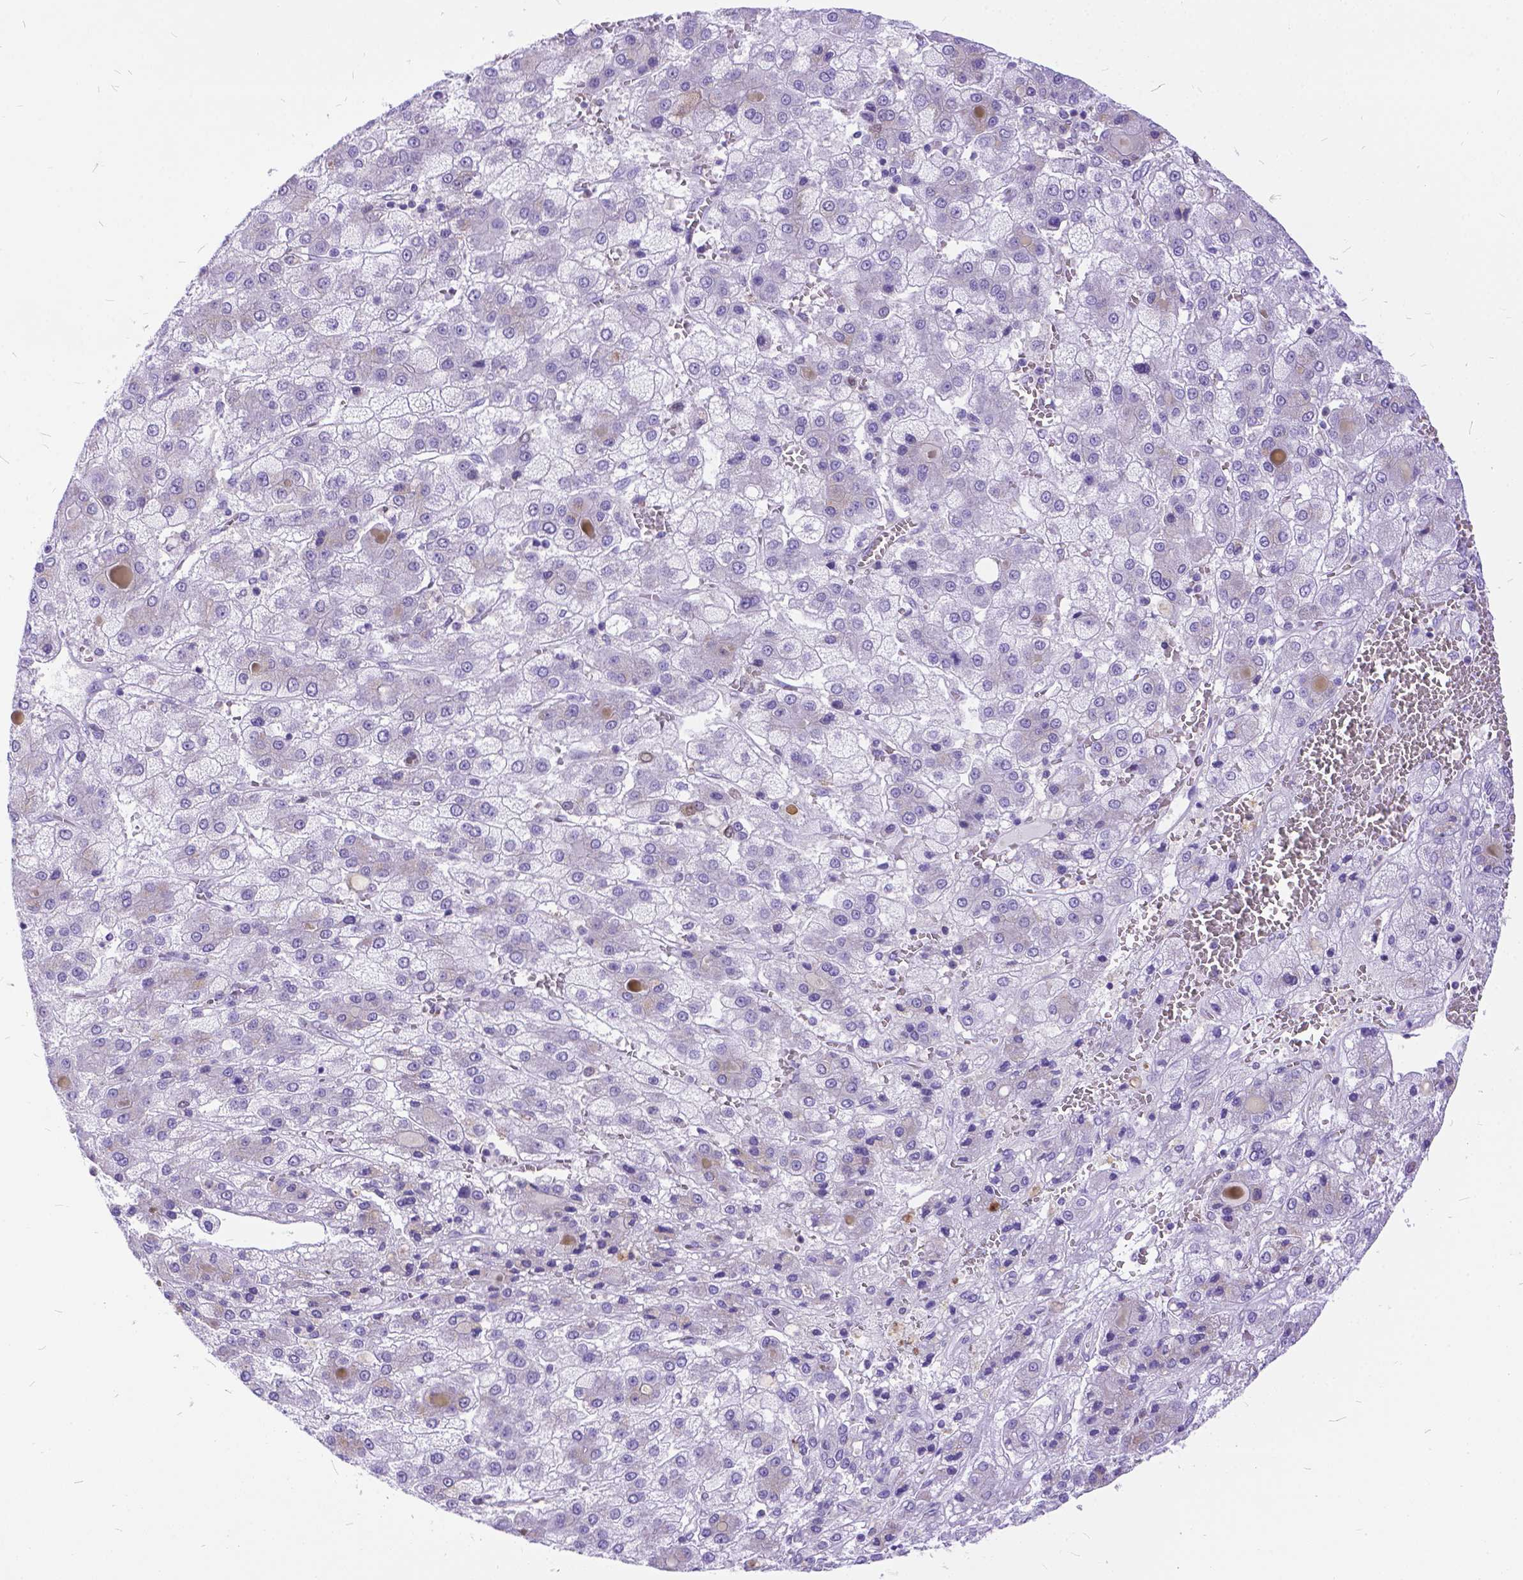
{"staining": {"intensity": "weak", "quantity": "<25%", "location": "cytoplasmic/membranous"}, "tissue": "liver cancer", "cell_type": "Tumor cells", "image_type": "cancer", "snomed": [{"axis": "morphology", "description": "Carcinoma, Hepatocellular, NOS"}, {"axis": "topography", "description": "Liver"}], "caption": "A high-resolution histopathology image shows IHC staining of liver hepatocellular carcinoma, which reveals no significant positivity in tumor cells. (IHC, brightfield microscopy, high magnification).", "gene": "TMEM169", "patient": {"sex": "male", "age": 73}}